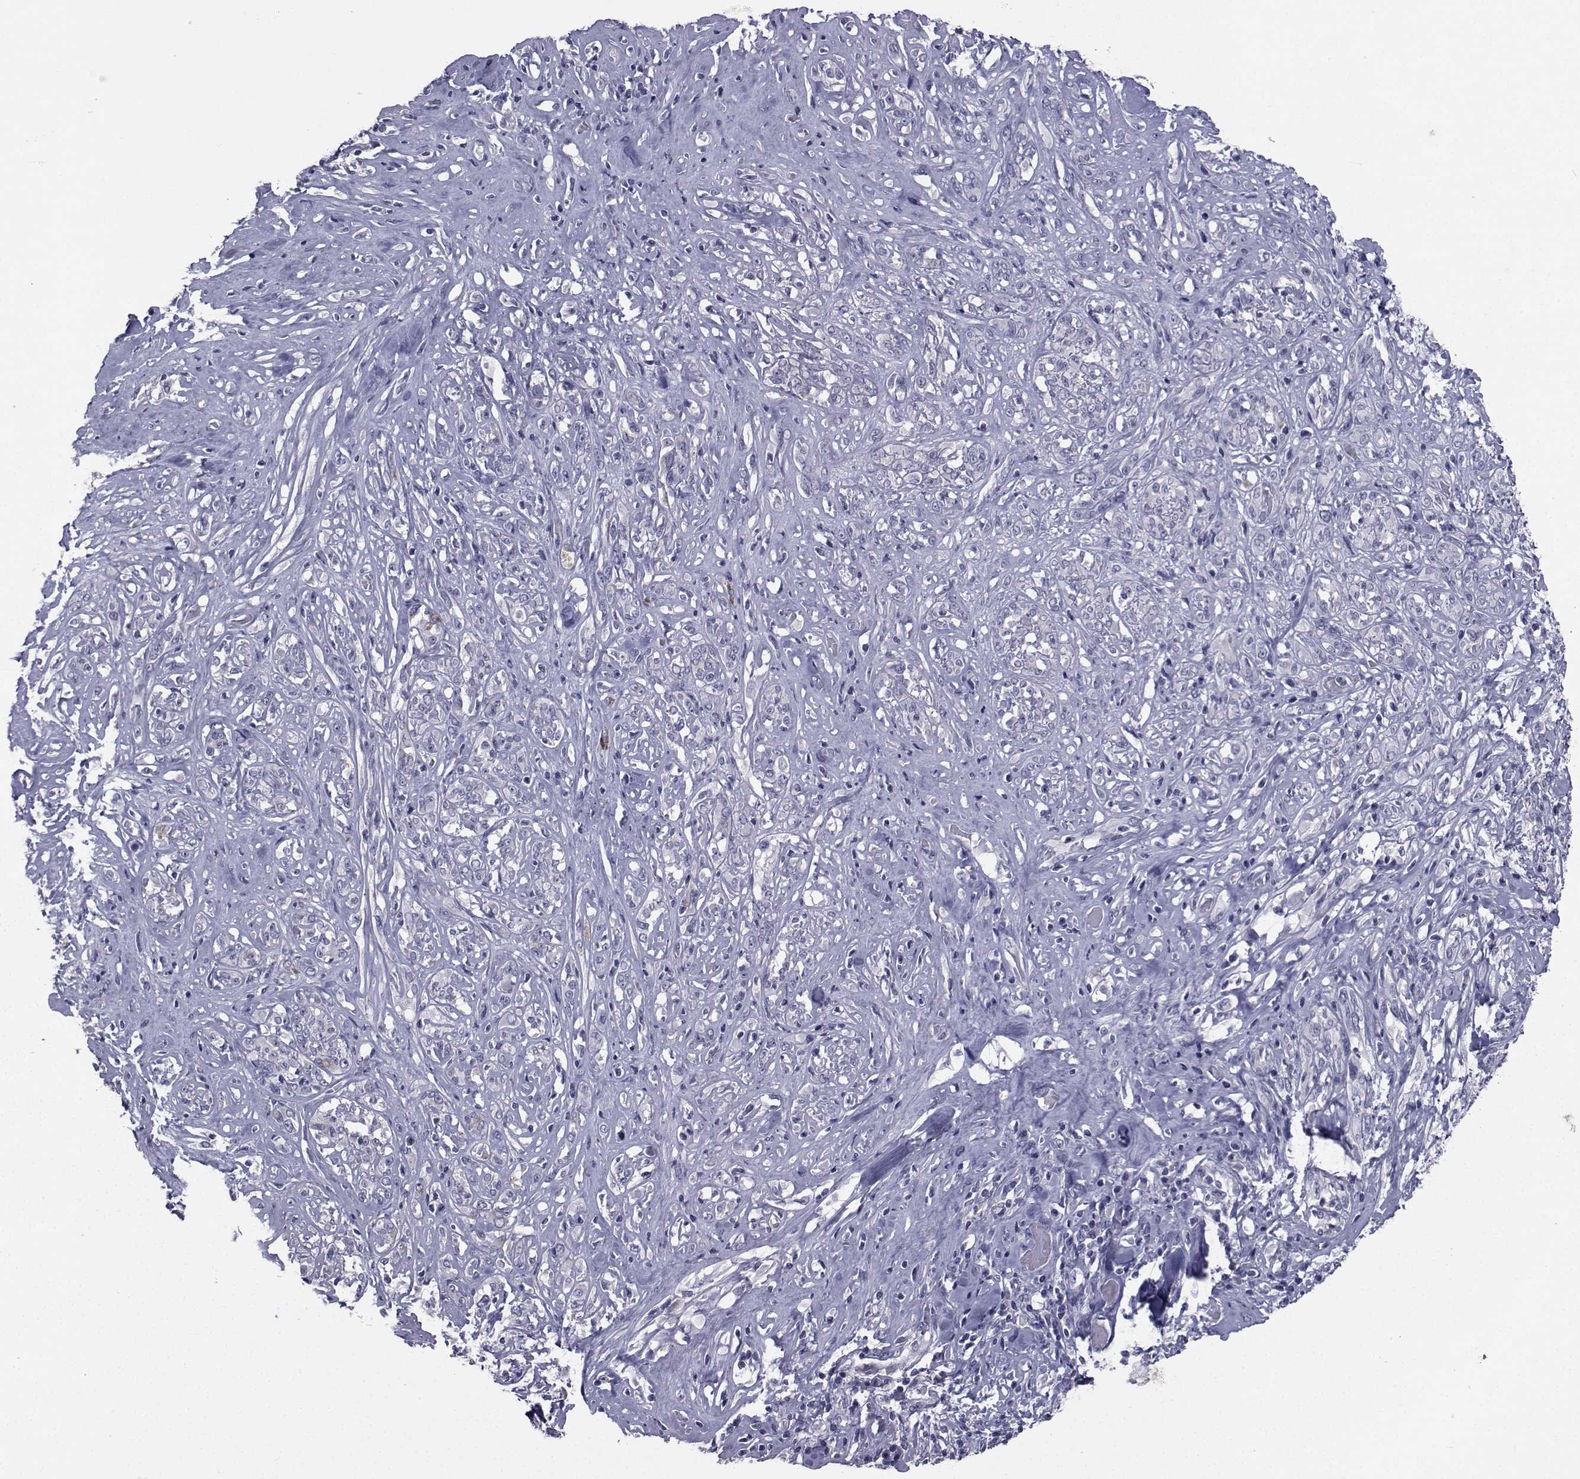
{"staining": {"intensity": "negative", "quantity": "none", "location": "none"}, "tissue": "melanoma", "cell_type": "Tumor cells", "image_type": "cancer", "snomed": [{"axis": "morphology", "description": "Malignant melanoma, NOS"}, {"axis": "topography", "description": "Skin"}], "caption": "There is no significant positivity in tumor cells of malignant melanoma. (DAB (3,3'-diaminobenzidine) immunohistochemistry (IHC) visualized using brightfield microscopy, high magnification).", "gene": "CHRNA1", "patient": {"sex": "female", "age": 91}}